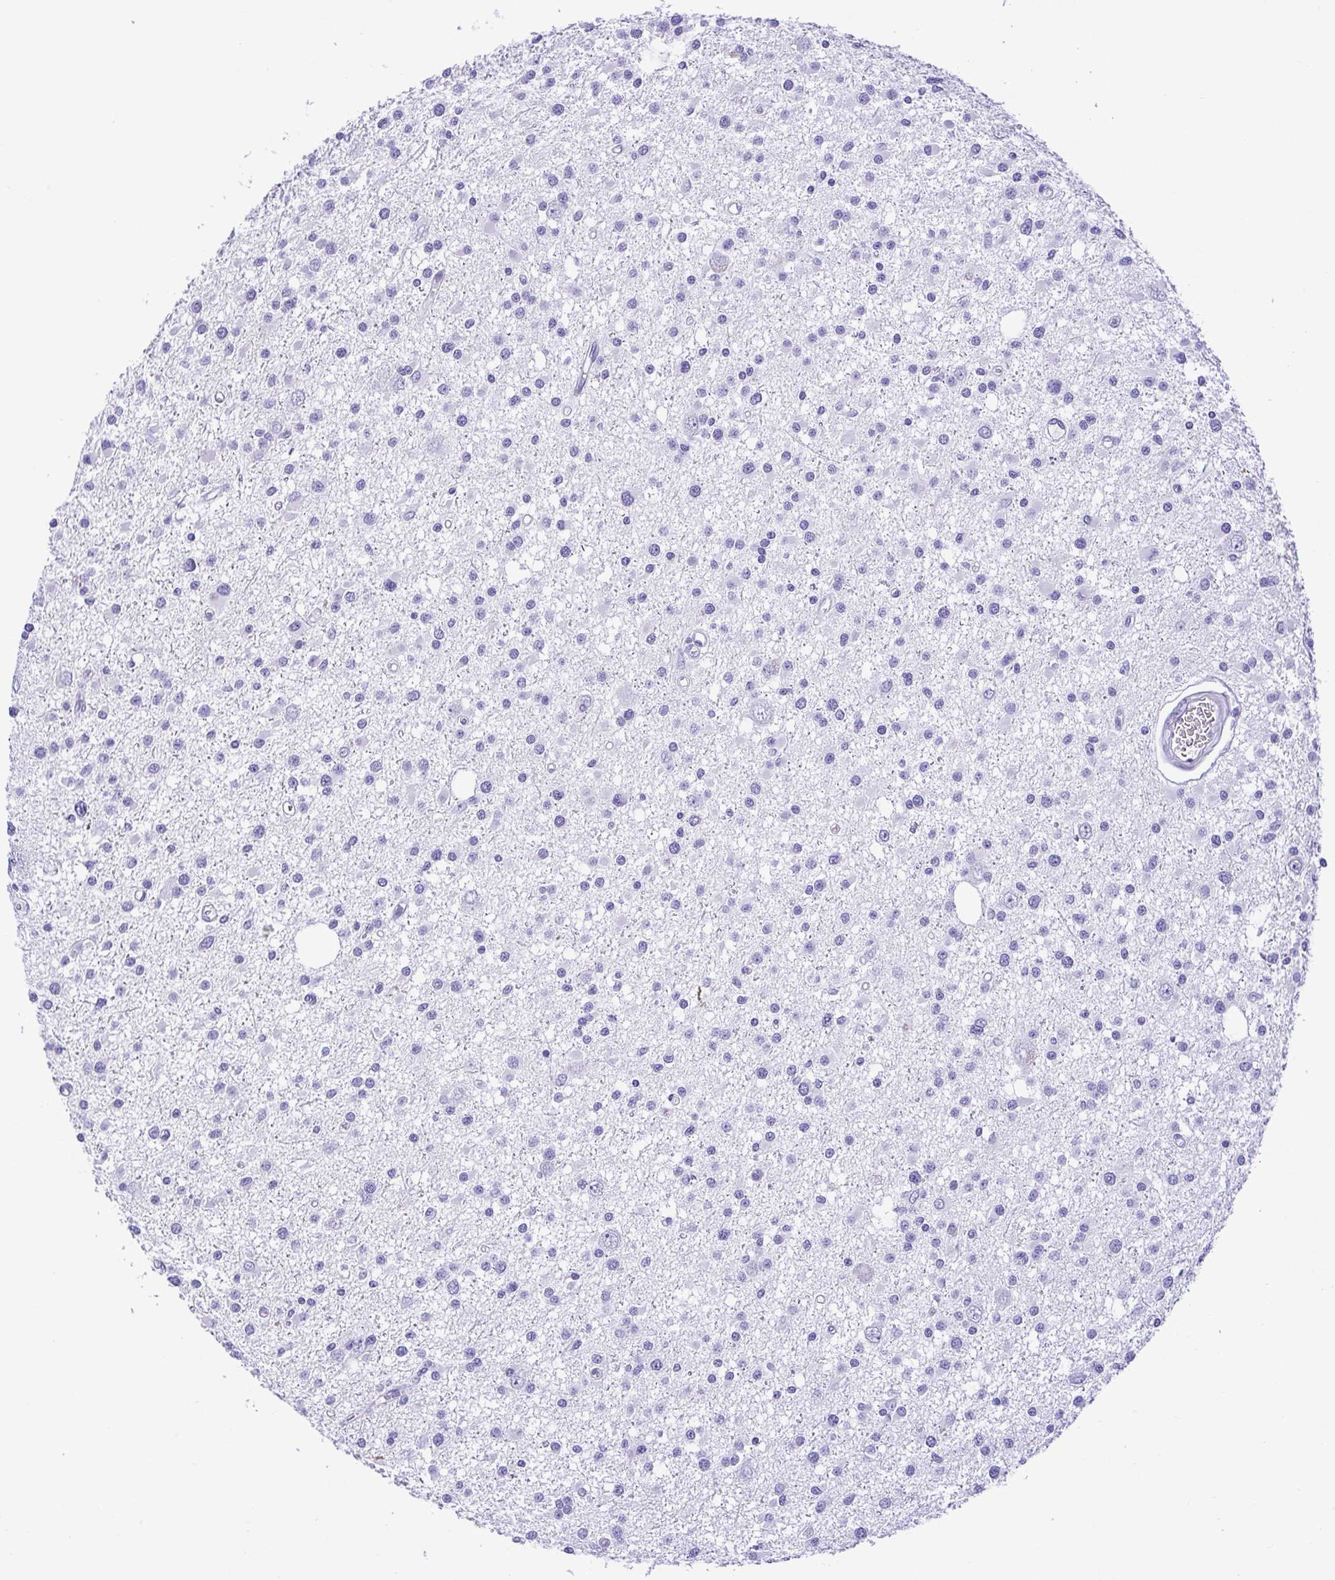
{"staining": {"intensity": "negative", "quantity": "none", "location": "none"}, "tissue": "glioma", "cell_type": "Tumor cells", "image_type": "cancer", "snomed": [{"axis": "morphology", "description": "Glioma, malignant, High grade"}, {"axis": "topography", "description": "Brain"}], "caption": "Image shows no significant protein positivity in tumor cells of glioma.", "gene": "CDSN", "patient": {"sex": "male", "age": 54}}